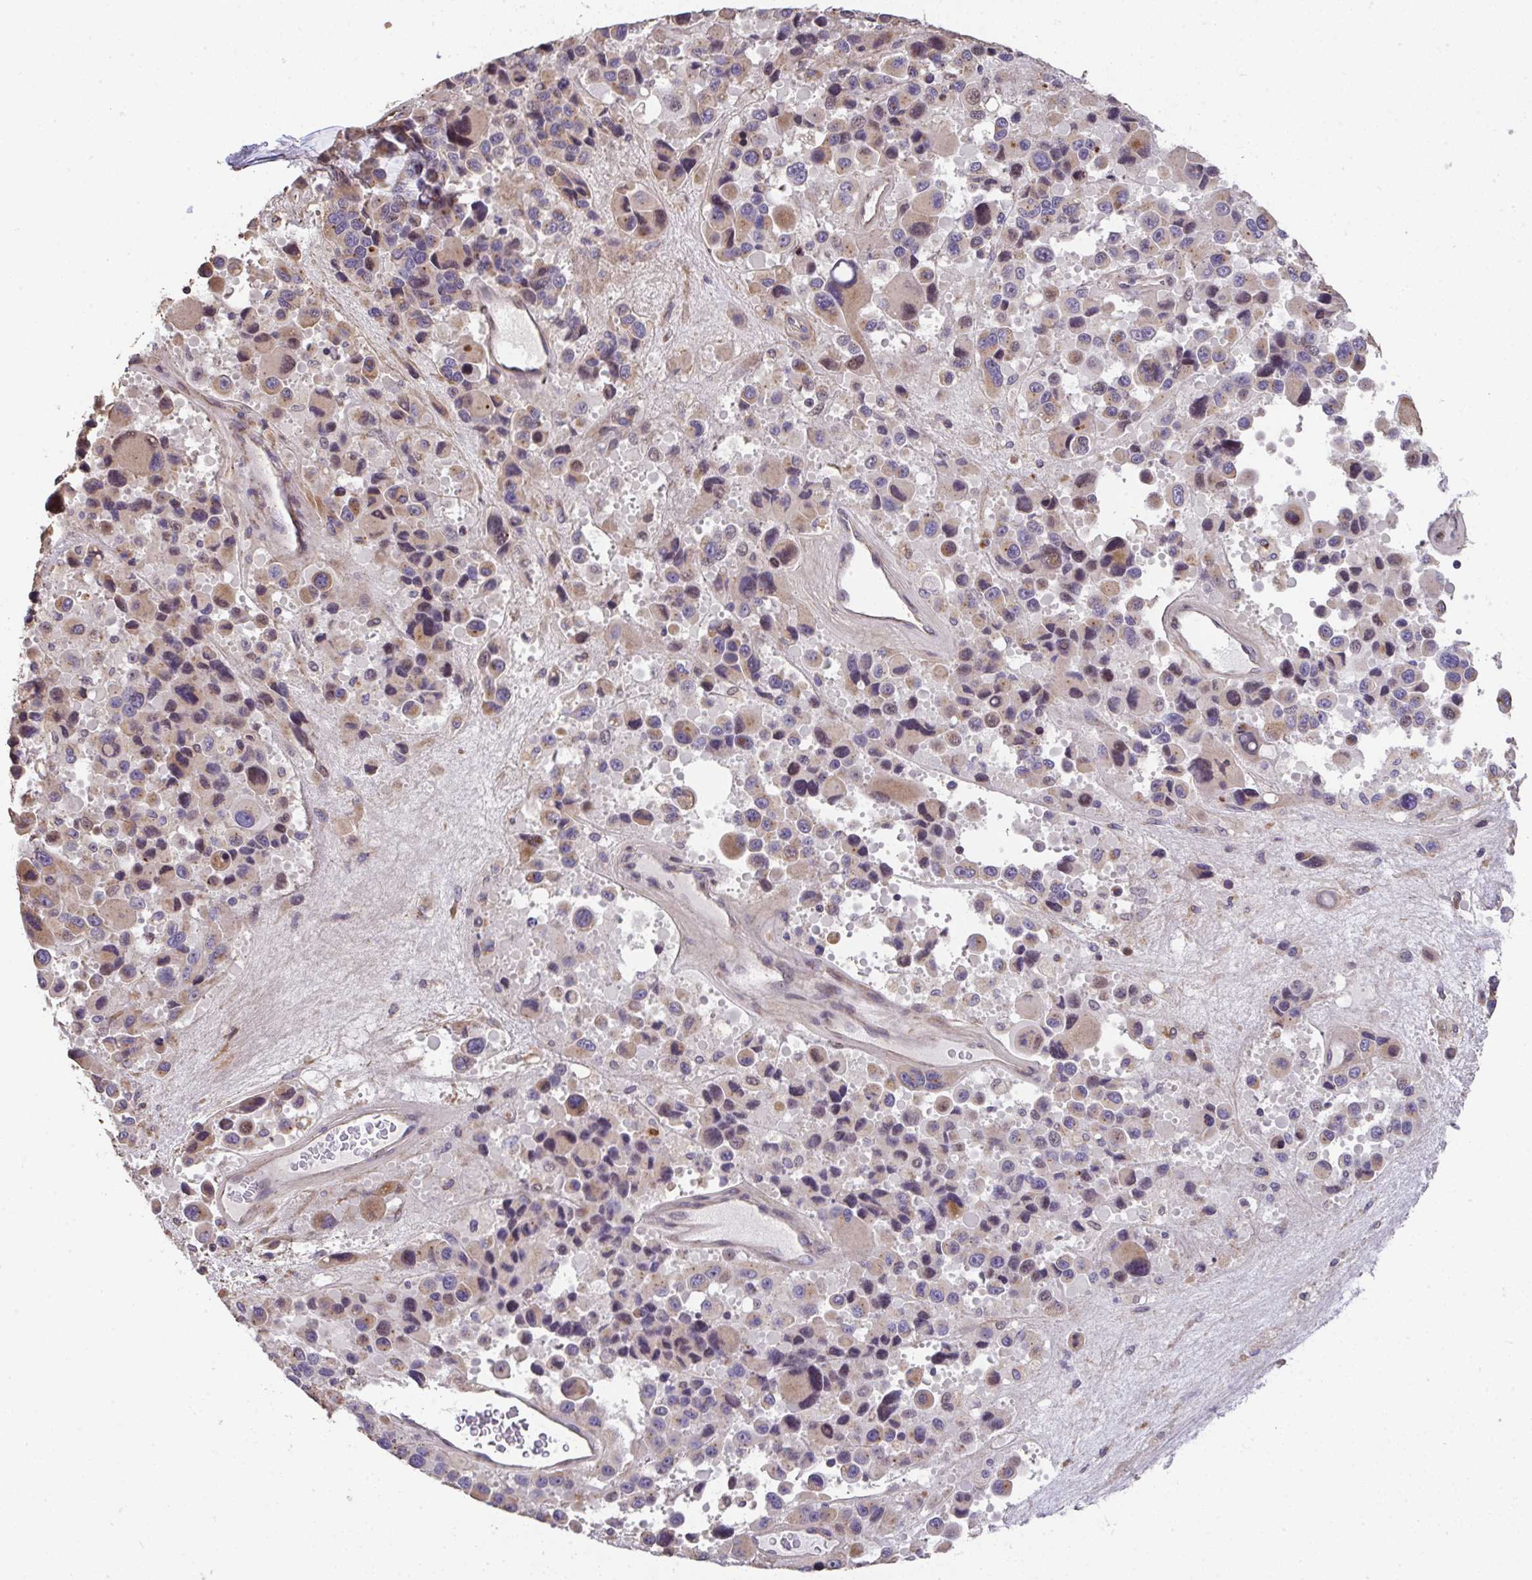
{"staining": {"intensity": "moderate", "quantity": "<25%", "location": "cytoplasmic/membranous,nuclear"}, "tissue": "melanoma", "cell_type": "Tumor cells", "image_type": "cancer", "snomed": [{"axis": "morphology", "description": "Malignant melanoma, Metastatic site"}, {"axis": "topography", "description": "Lymph node"}], "caption": "Melanoma was stained to show a protein in brown. There is low levels of moderate cytoplasmic/membranous and nuclear expression in approximately <25% of tumor cells.", "gene": "RUNDC3B", "patient": {"sex": "female", "age": 65}}